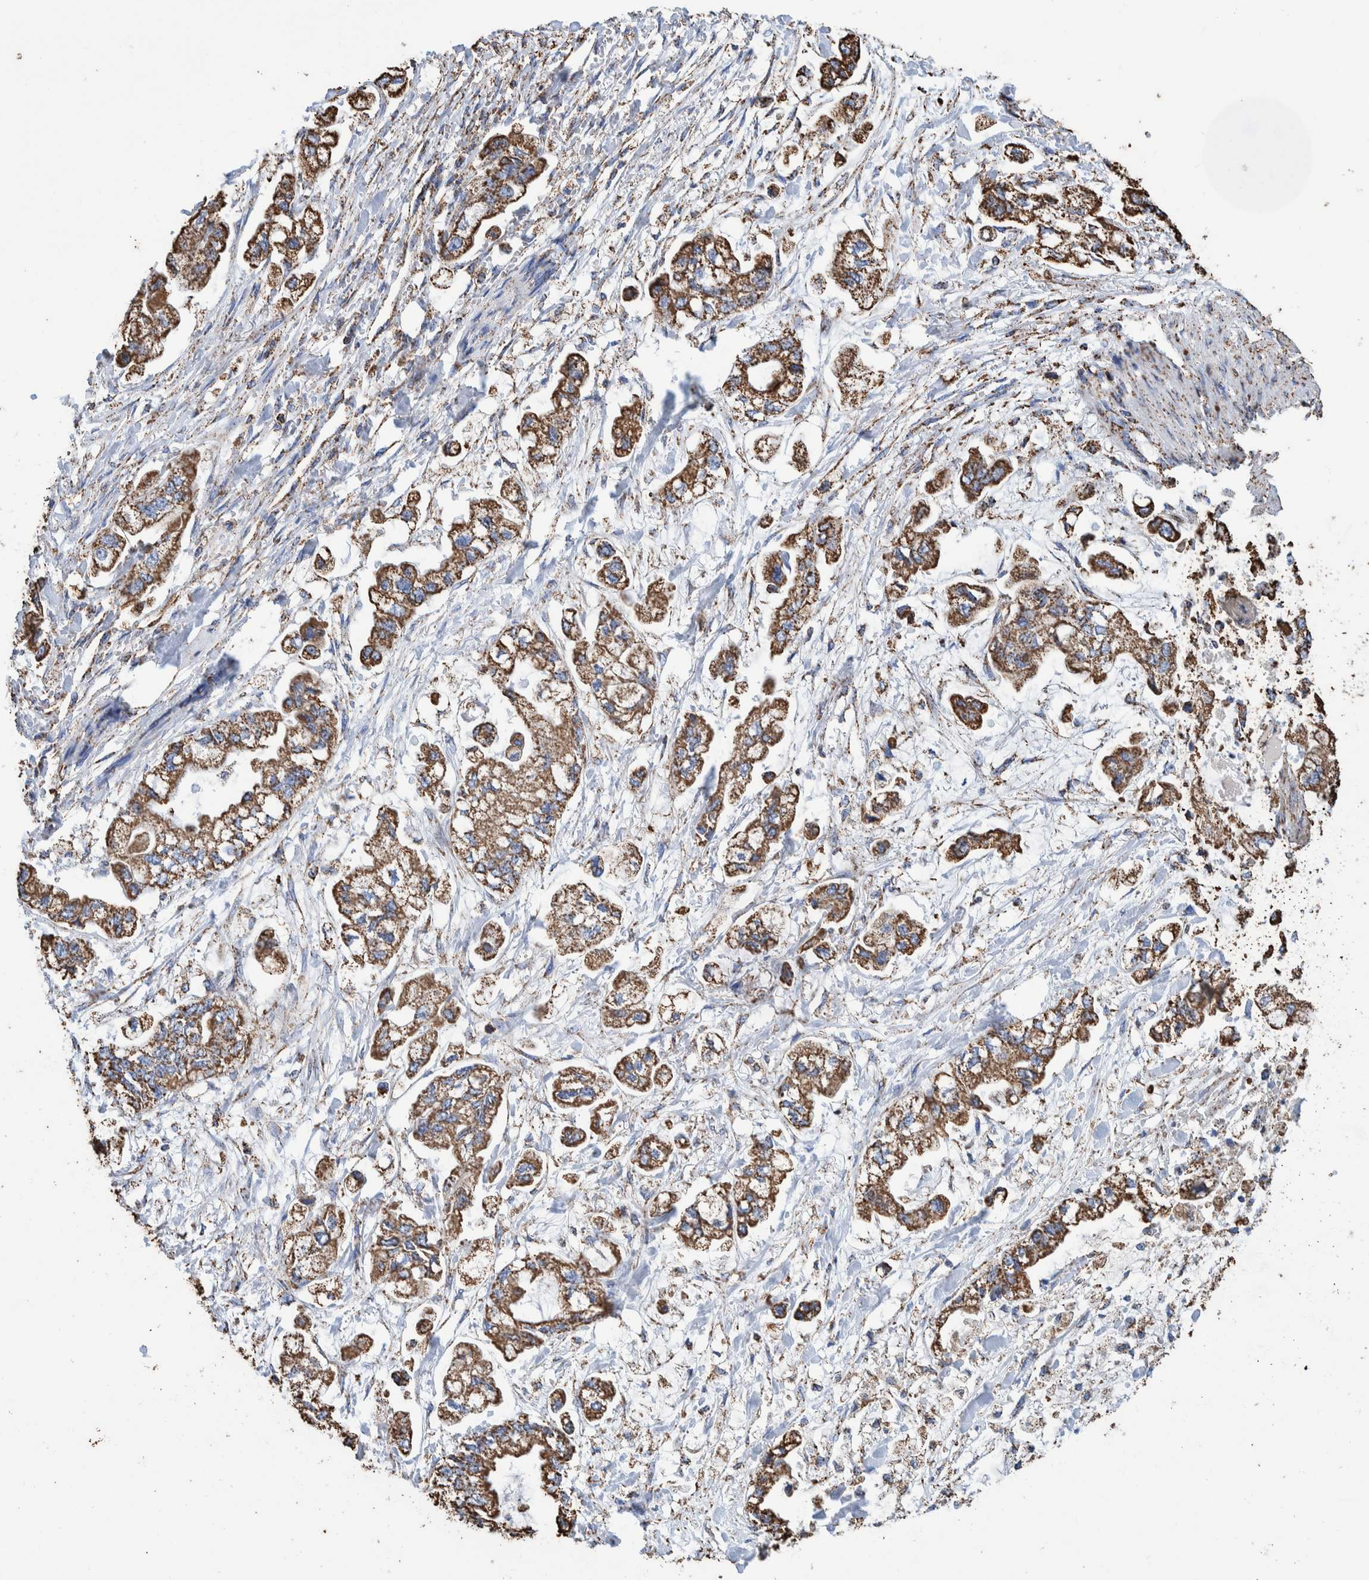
{"staining": {"intensity": "strong", "quantity": ">75%", "location": "cytoplasmic/membranous"}, "tissue": "stomach cancer", "cell_type": "Tumor cells", "image_type": "cancer", "snomed": [{"axis": "morphology", "description": "Normal tissue, NOS"}, {"axis": "morphology", "description": "Adenocarcinoma, NOS"}, {"axis": "topography", "description": "Stomach"}], "caption": "Stomach adenocarcinoma stained for a protein demonstrates strong cytoplasmic/membranous positivity in tumor cells.", "gene": "VPS26C", "patient": {"sex": "male", "age": 62}}